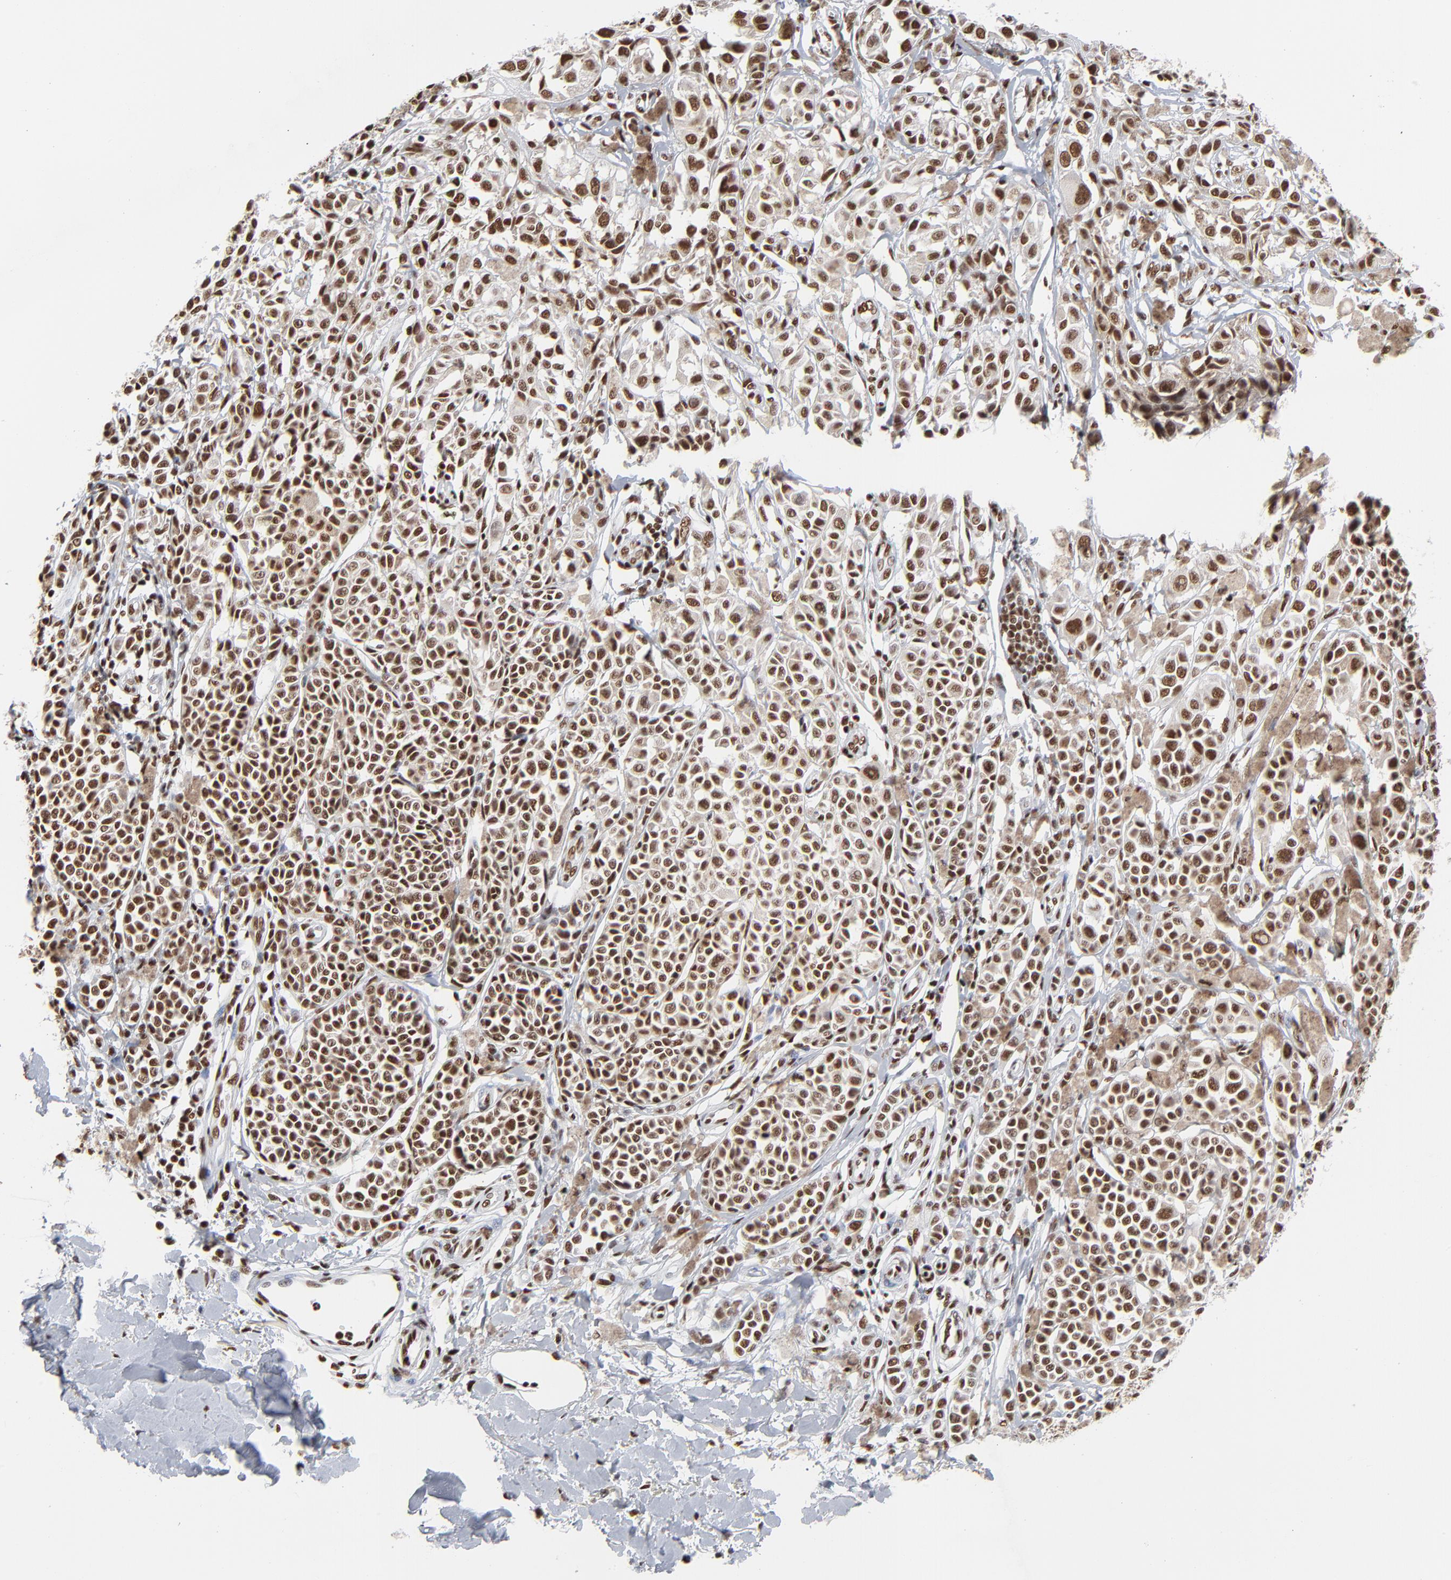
{"staining": {"intensity": "strong", "quantity": ">75%", "location": "nuclear"}, "tissue": "melanoma", "cell_type": "Tumor cells", "image_type": "cancer", "snomed": [{"axis": "morphology", "description": "Malignant melanoma, NOS"}, {"axis": "topography", "description": "Skin"}], "caption": "Human melanoma stained with a protein marker displays strong staining in tumor cells.", "gene": "CREB1", "patient": {"sex": "female", "age": 38}}